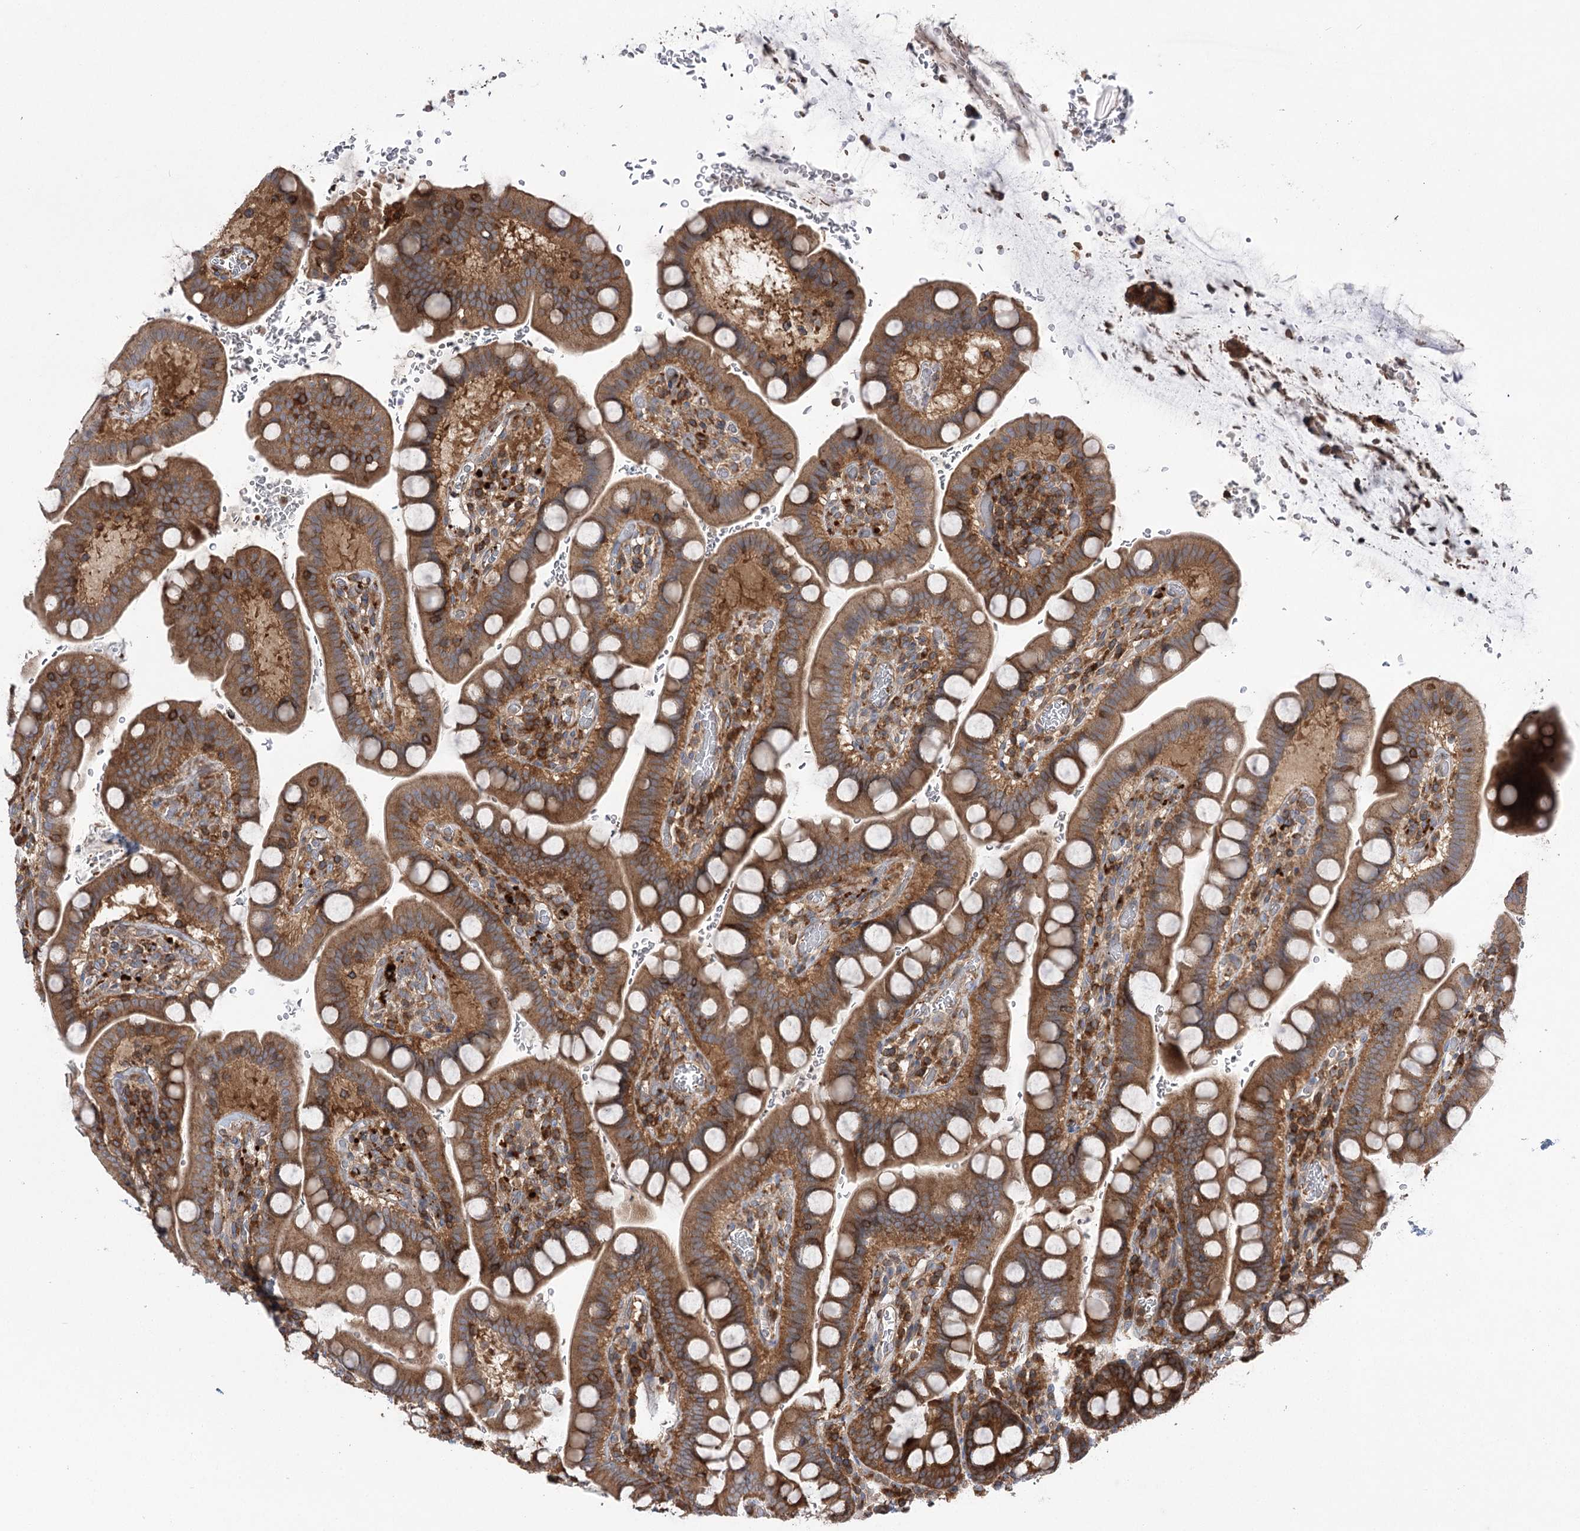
{"staining": {"intensity": "moderate", "quantity": ">75%", "location": "cytoplasmic/membranous"}, "tissue": "small intestine", "cell_type": "Glandular cells", "image_type": "normal", "snomed": [{"axis": "morphology", "description": "Normal tissue, NOS"}, {"axis": "topography", "description": "Stomach, upper"}, {"axis": "topography", "description": "Stomach, lower"}, {"axis": "topography", "description": "Small intestine"}], "caption": "Unremarkable small intestine displays moderate cytoplasmic/membranous expression in approximately >75% of glandular cells.", "gene": "VPS37B", "patient": {"sex": "male", "age": 68}}